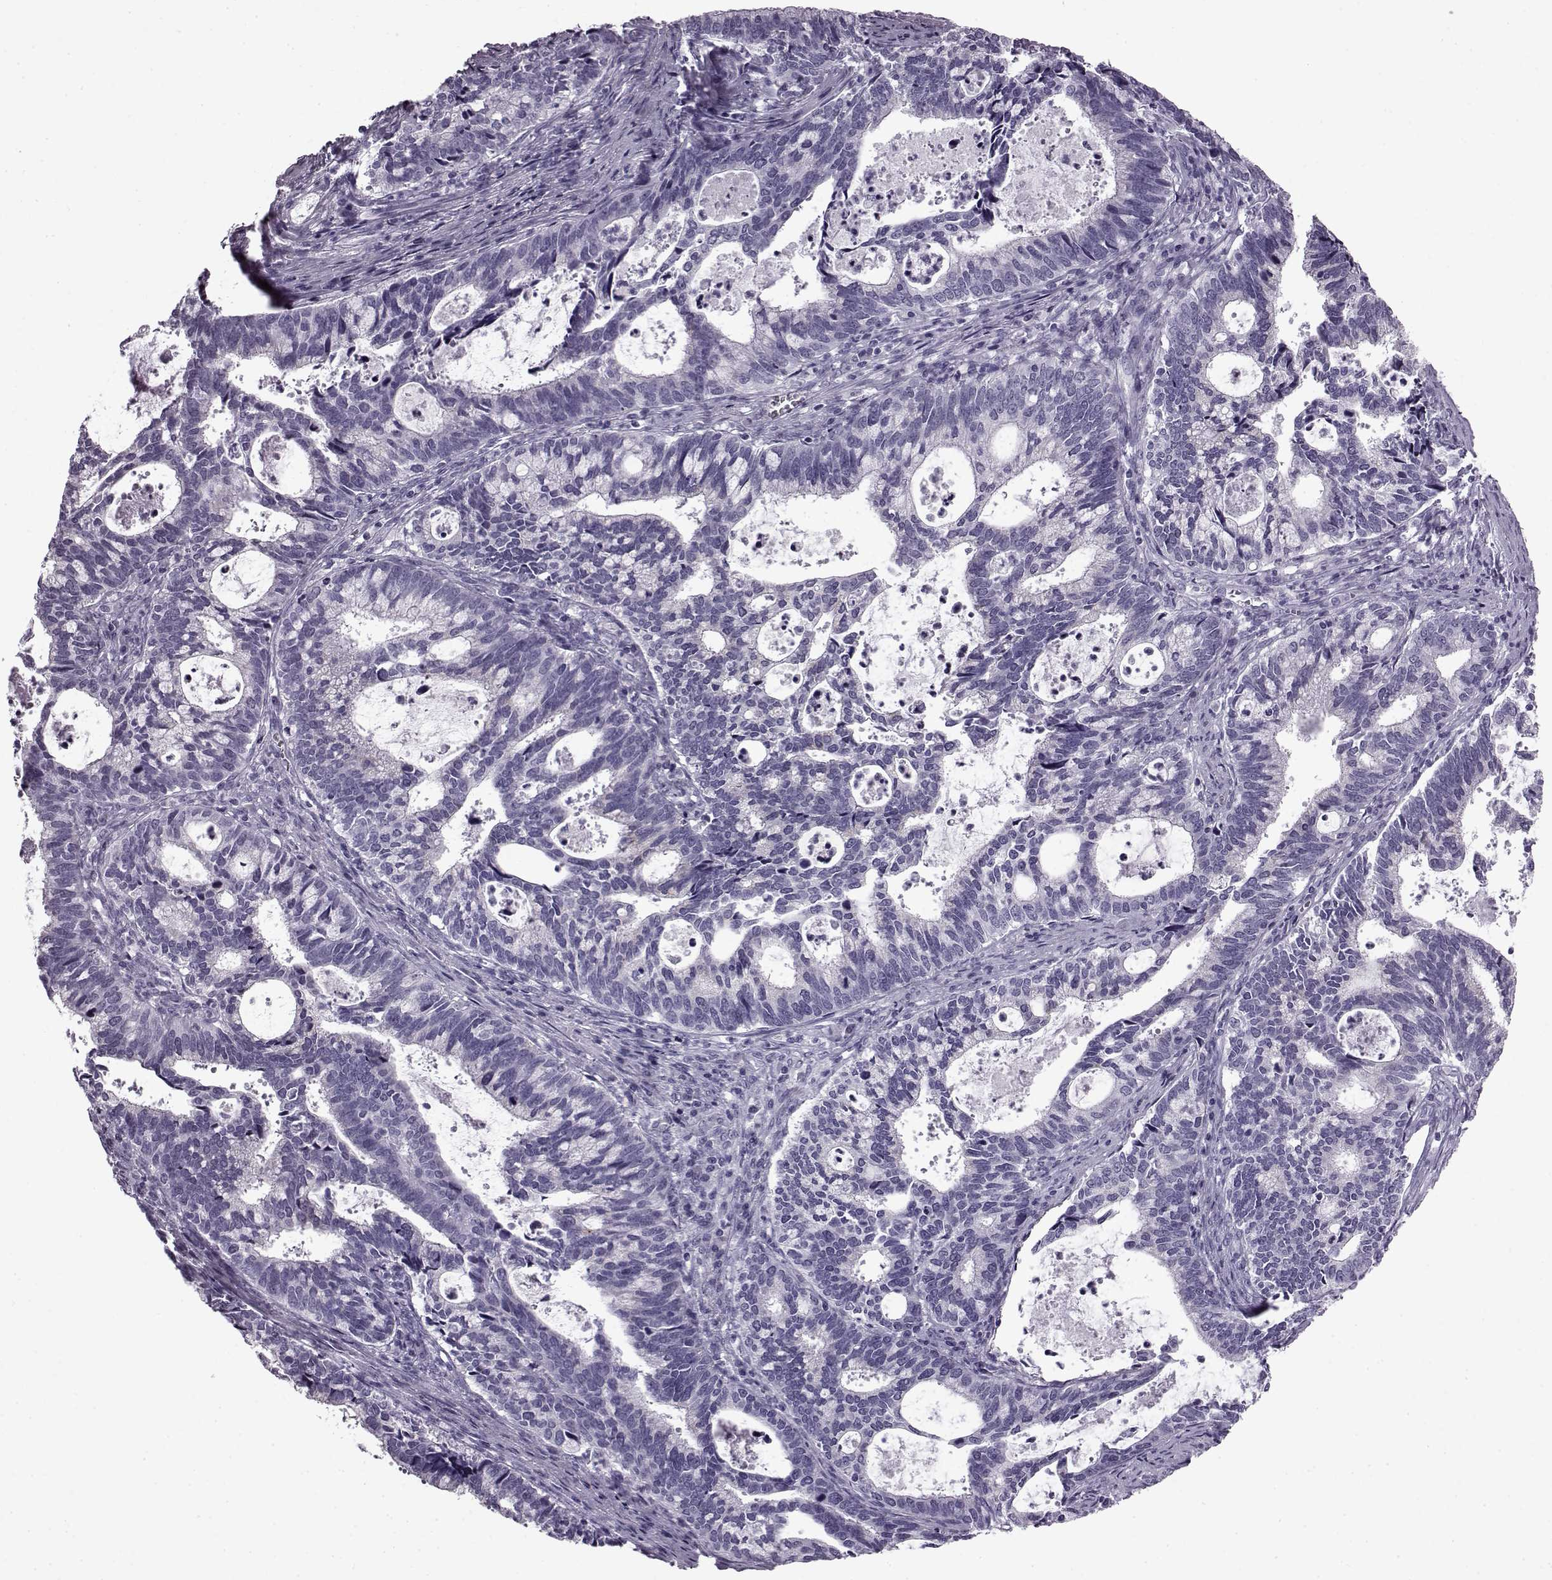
{"staining": {"intensity": "negative", "quantity": "none", "location": "none"}, "tissue": "cervical cancer", "cell_type": "Tumor cells", "image_type": "cancer", "snomed": [{"axis": "morphology", "description": "Adenocarcinoma, NOS"}, {"axis": "topography", "description": "Cervix"}], "caption": "Tumor cells are negative for protein expression in human cervical cancer (adenocarcinoma).", "gene": "SLC28A2", "patient": {"sex": "female", "age": 42}}